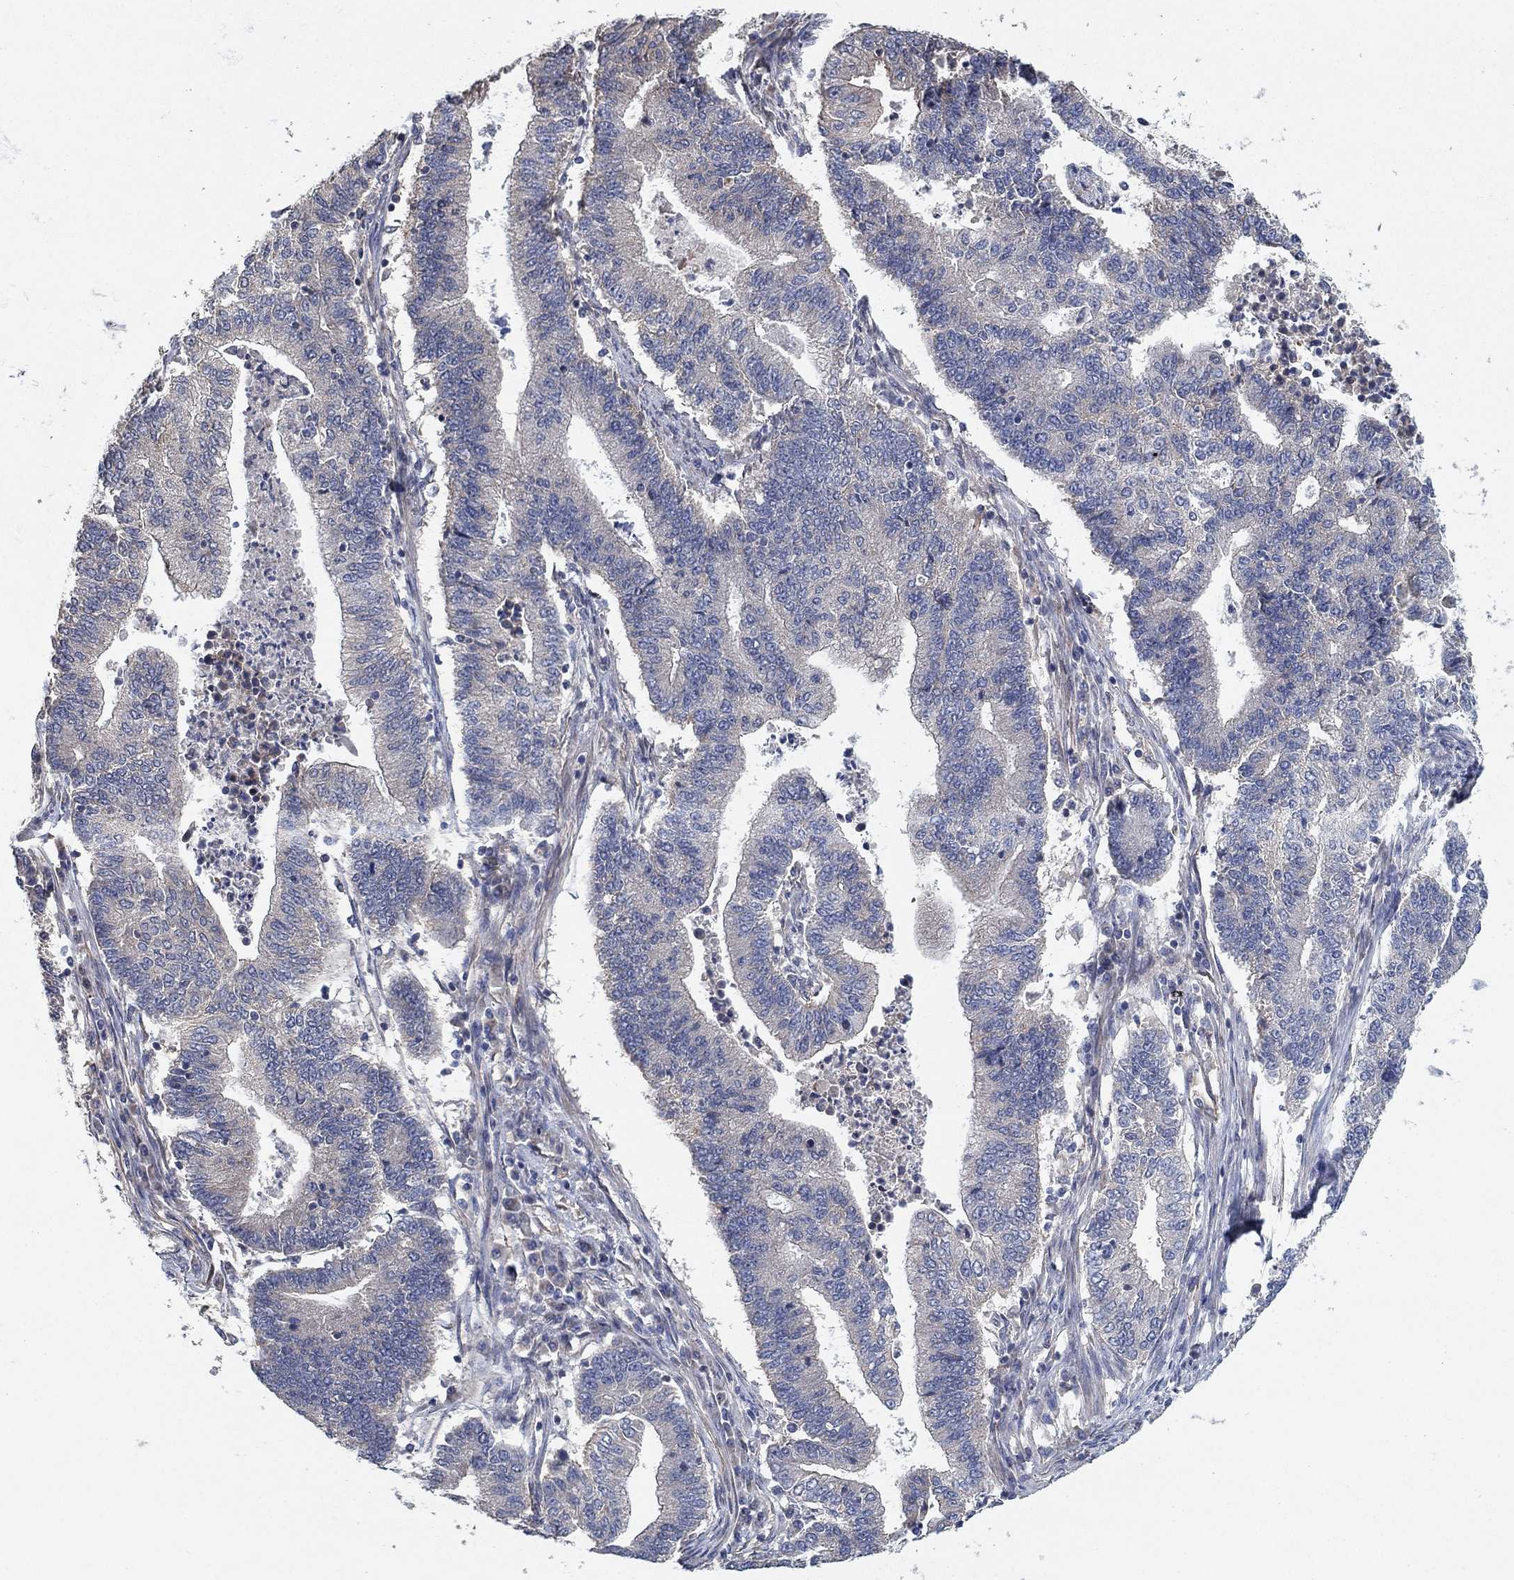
{"staining": {"intensity": "negative", "quantity": "none", "location": "none"}, "tissue": "endometrial cancer", "cell_type": "Tumor cells", "image_type": "cancer", "snomed": [{"axis": "morphology", "description": "Adenocarcinoma, NOS"}, {"axis": "topography", "description": "Uterus"}, {"axis": "topography", "description": "Endometrium"}], "caption": "The micrograph reveals no staining of tumor cells in endometrial cancer.", "gene": "MCUR1", "patient": {"sex": "female", "age": 54}}